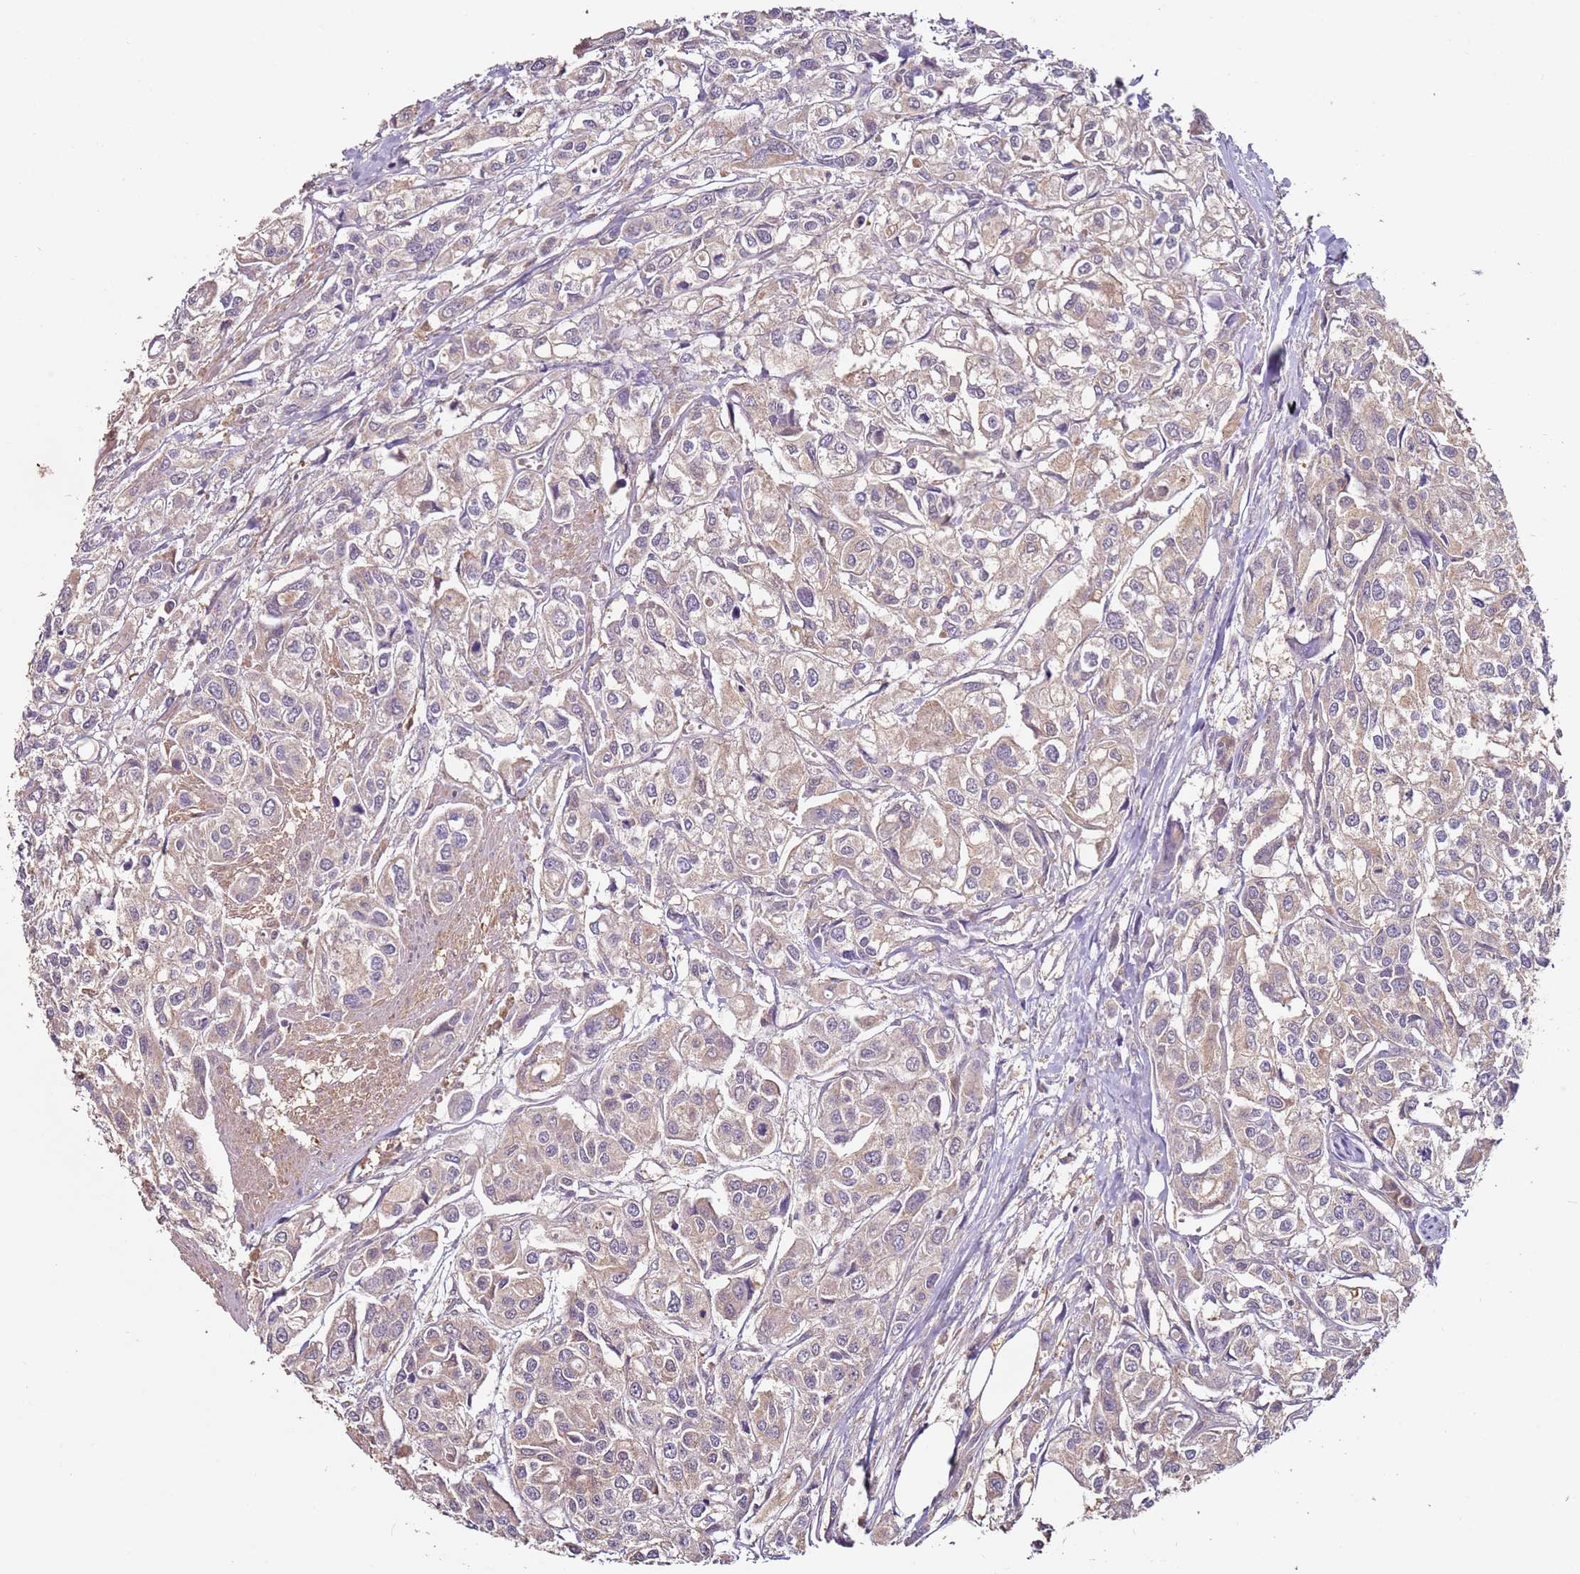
{"staining": {"intensity": "weak", "quantity": ">75%", "location": "cytoplasmic/membranous"}, "tissue": "urothelial cancer", "cell_type": "Tumor cells", "image_type": "cancer", "snomed": [{"axis": "morphology", "description": "Urothelial carcinoma, High grade"}, {"axis": "topography", "description": "Urinary bladder"}], "caption": "Human urothelial cancer stained for a protein (brown) displays weak cytoplasmic/membranous positive staining in about >75% of tumor cells.", "gene": "MDH1", "patient": {"sex": "male", "age": 67}}